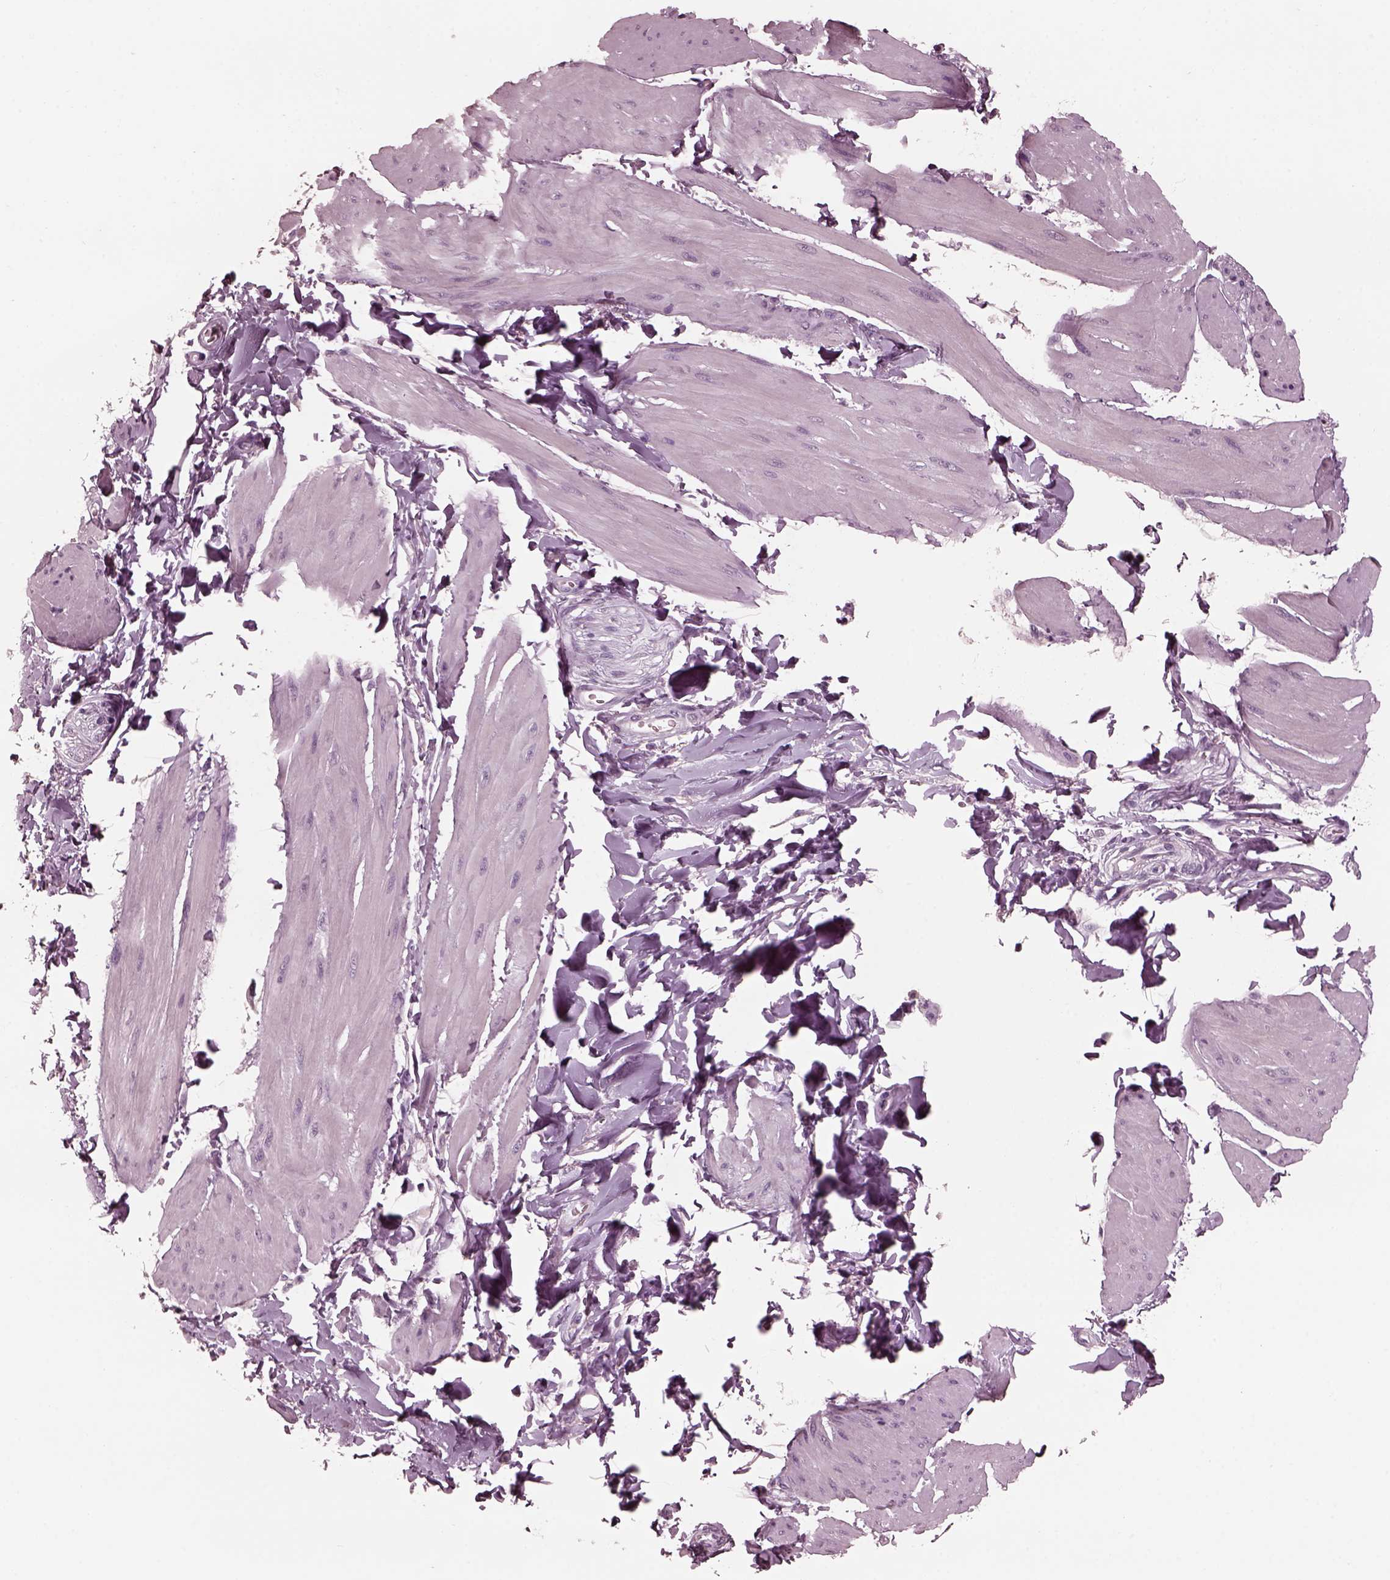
{"staining": {"intensity": "negative", "quantity": "none", "location": "none"}, "tissue": "smooth muscle", "cell_type": "Smooth muscle cells", "image_type": "normal", "snomed": [{"axis": "morphology", "description": "Normal tissue, NOS"}, {"axis": "topography", "description": "Adipose tissue"}, {"axis": "topography", "description": "Smooth muscle"}, {"axis": "topography", "description": "Peripheral nerve tissue"}], "caption": "Immunohistochemistry (IHC) histopathology image of unremarkable smooth muscle stained for a protein (brown), which displays no staining in smooth muscle cells.", "gene": "CGA", "patient": {"sex": "male", "age": 83}}